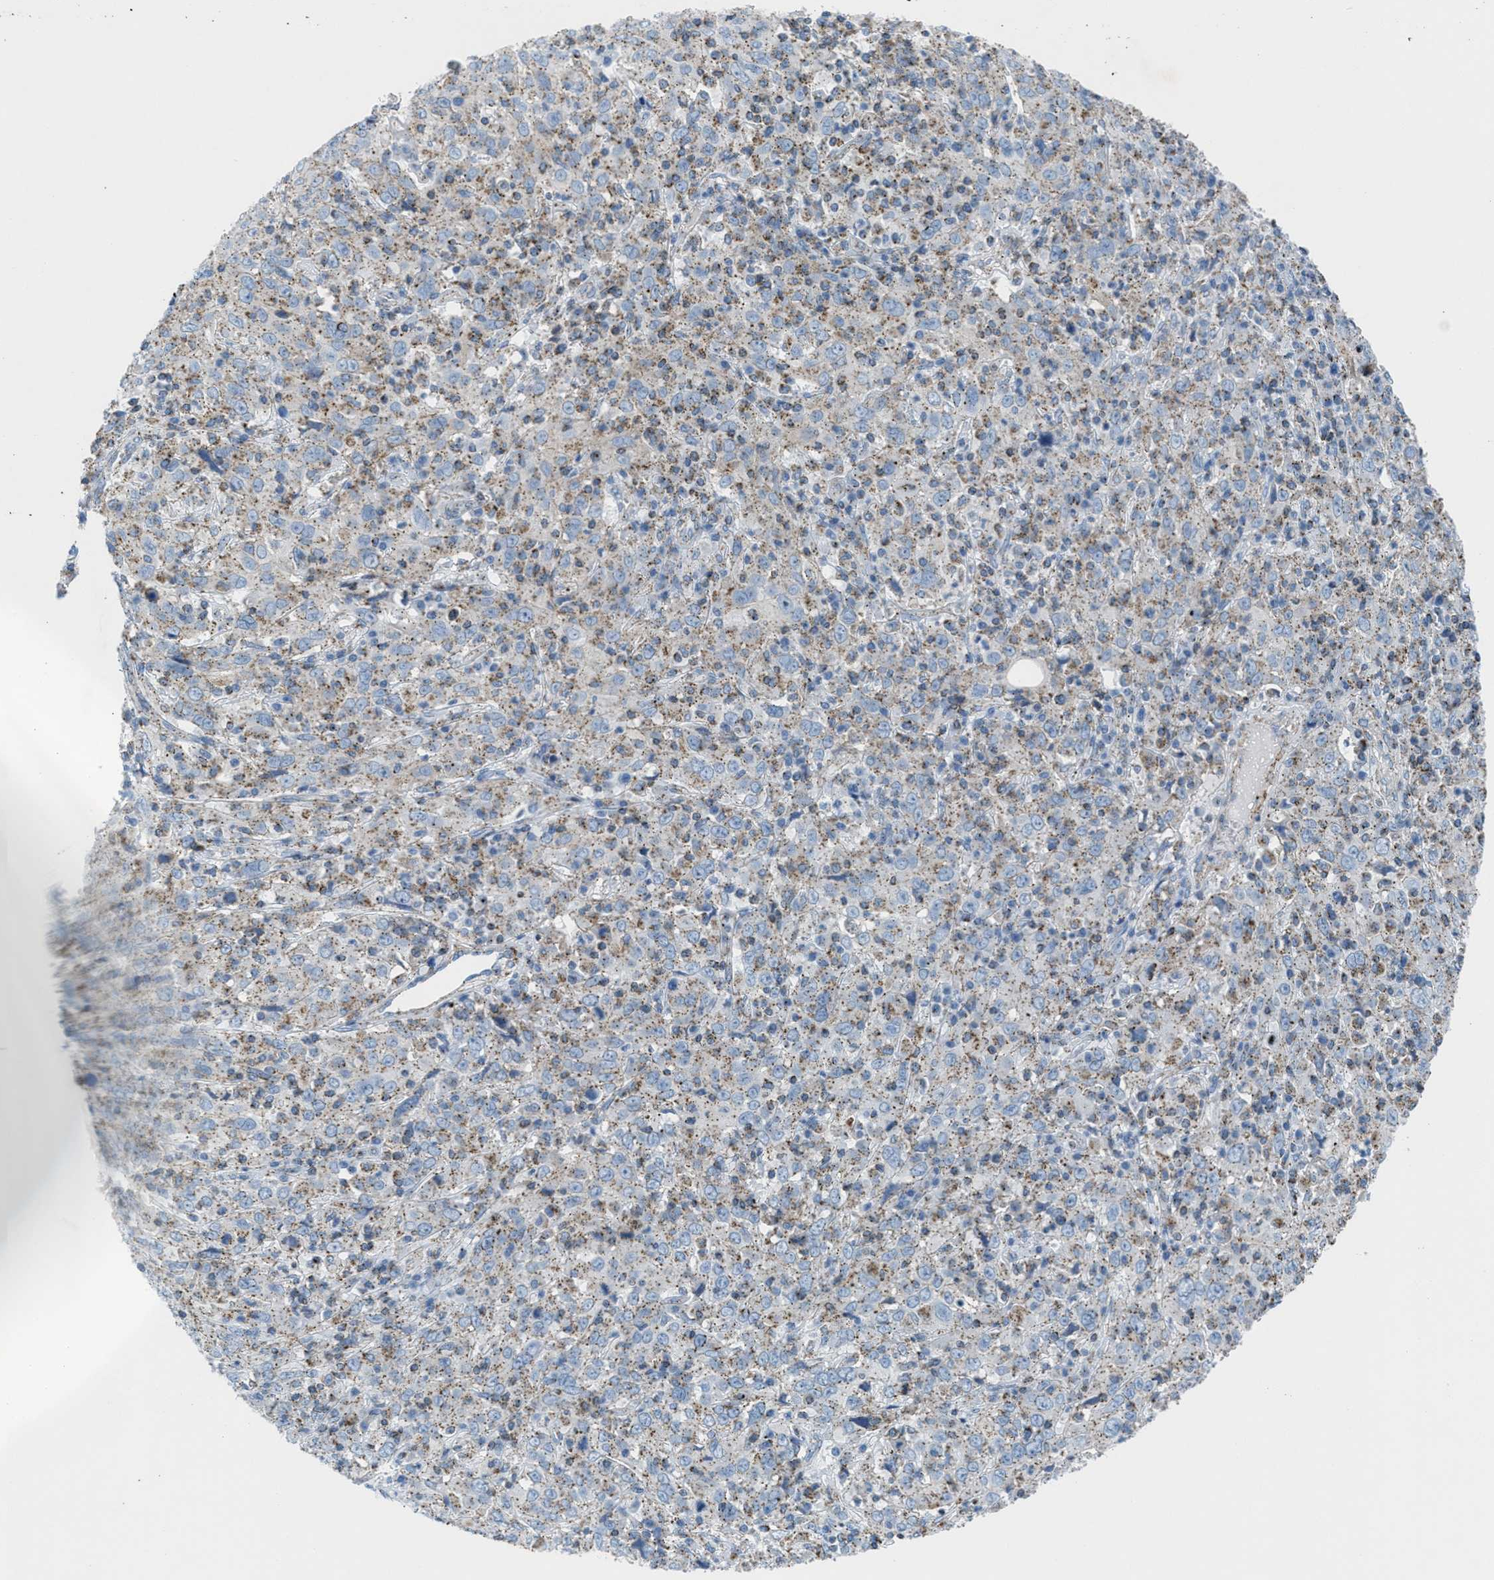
{"staining": {"intensity": "weak", "quantity": ">75%", "location": "cytoplasmic/membranous"}, "tissue": "cervical cancer", "cell_type": "Tumor cells", "image_type": "cancer", "snomed": [{"axis": "morphology", "description": "Squamous cell carcinoma, NOS"}, {"axis": "topography", "description": "Cervix"}], "caption": "Immunohistochemistry (IHC) histopathology image of neoplastic tissue: cervical cancer stained using immunohistochemistry displays low levels of weak protein expression localized specifically in the cytoplasmic/membranous of tumor cells, appearing as a cytoplasmic/membranous brown color.", "gene": "MFSD13A", "patient": {"sex": "female", "age": 46}}